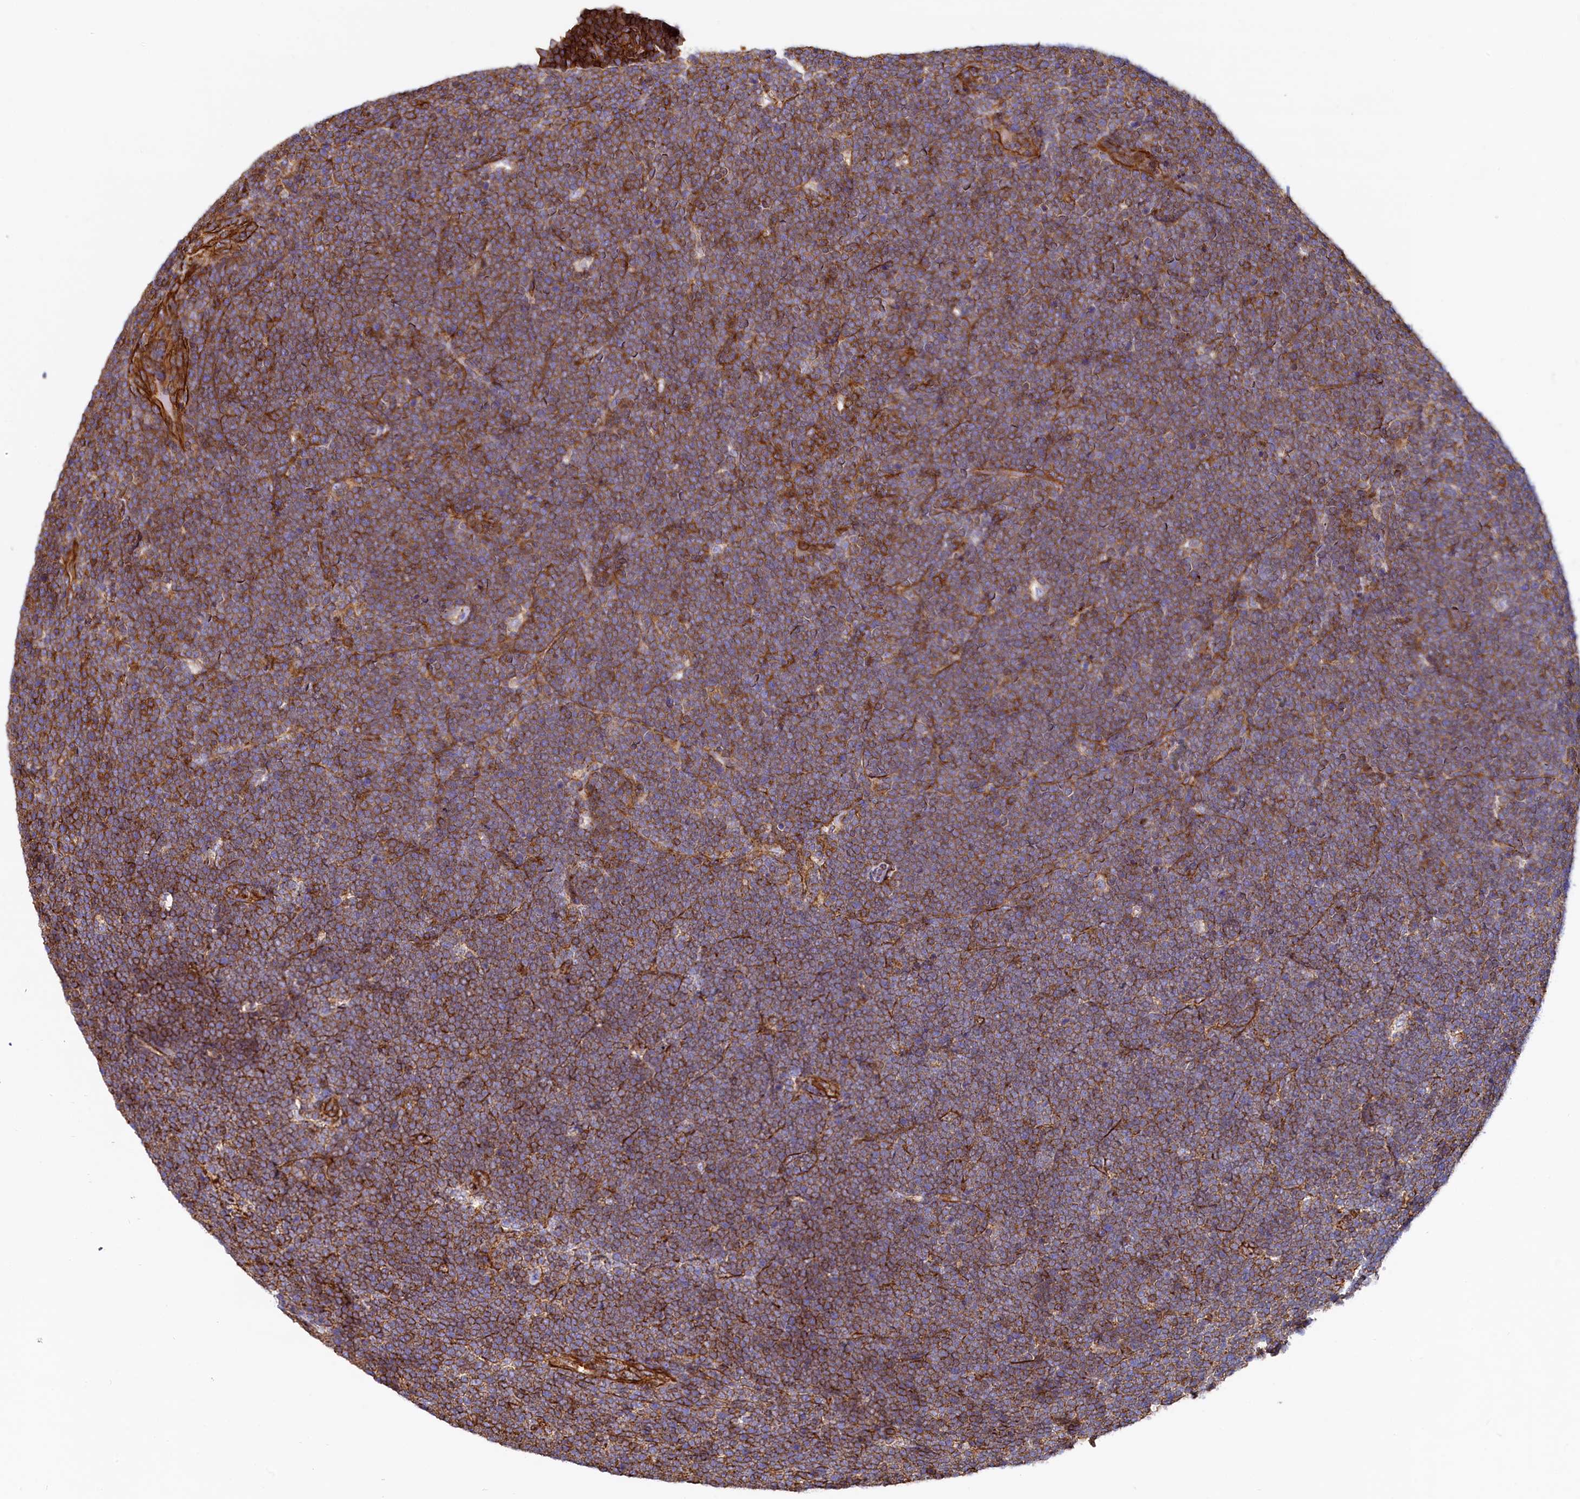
{"staining": {"intensity": "moderate", "quantity": ">75%", "location": "cytoplasmic/membranous"}, "tissue": "lymphoma", "cell_type": "Tumor cells", "image_type": "cancer", "snomed": [{"axis": "morphology", "description": "Malignant lymphoma, non-Hodgkin's type, High grade"}, {"axis": "topography", "description": "Lymph node"}], "caption": "Moderate cytoplasmic/membranous protein positivity is appreciated in about >75% of tumor cells in high-grade malignant lymphoma, non-Hodgkin's type.", "gene": "THBS1", "patient": {"sex": "male", "age": 13}}